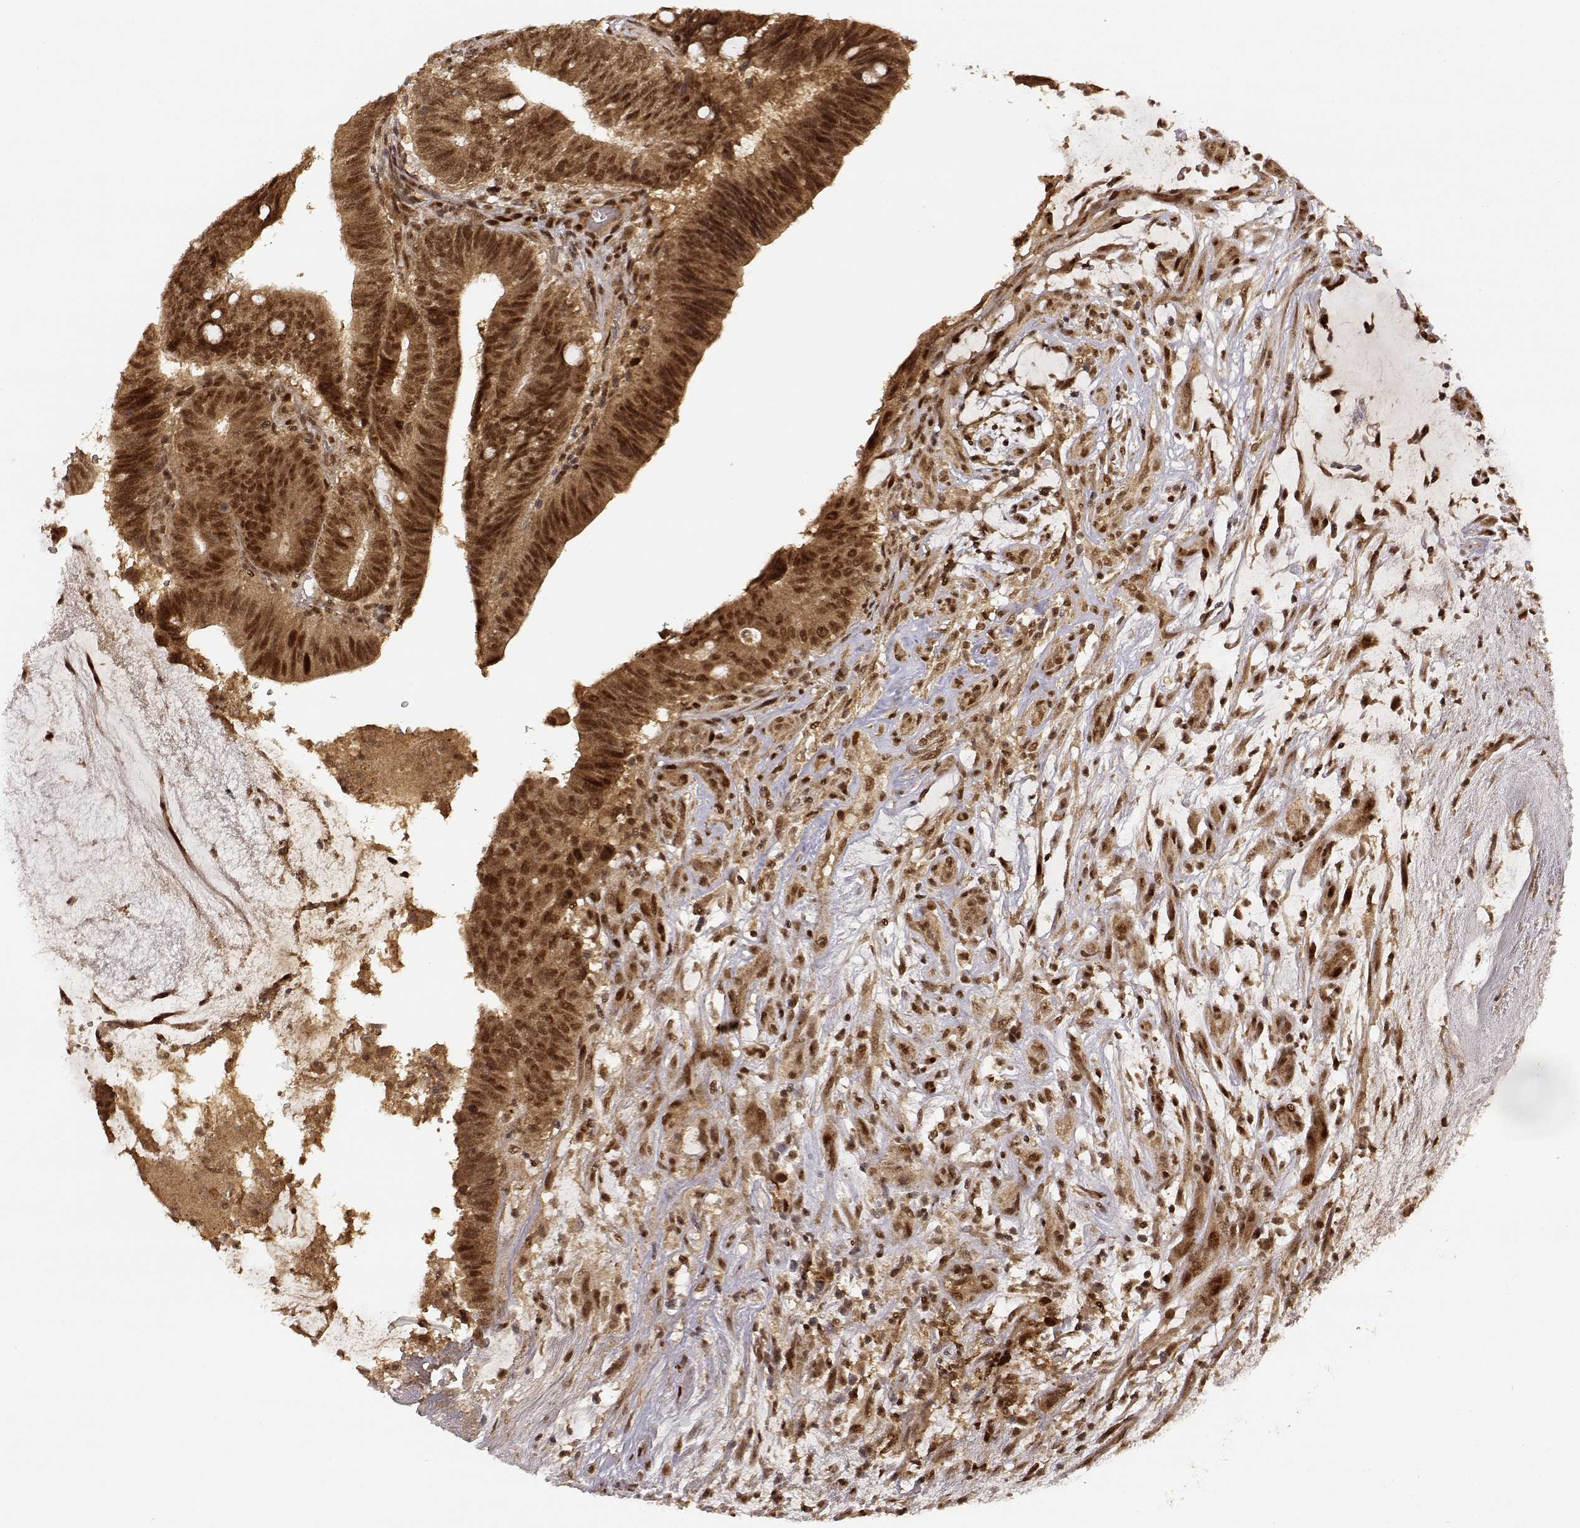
{"staining": {"intensity": "strong", "quantity": ">75%", "location": "cytoplasmic/membranous,nuclear"}, "tissue": "colorectal cancer", "cell_type": "Tumor cells", "image_type": "cancer", "snomed": [{"axis": "morphology", "description": "Adenocarcinoma, NOS"}, {"axis": "topography", "description": "Colon"}], "caption": "Tumor cells demonstrate strong cytoplasmic/membranous and nuclear expression in about >75% of cells in colorectal cancer.", "gene": "MAEA", "patient": {"sex": "female", "age": 43}}